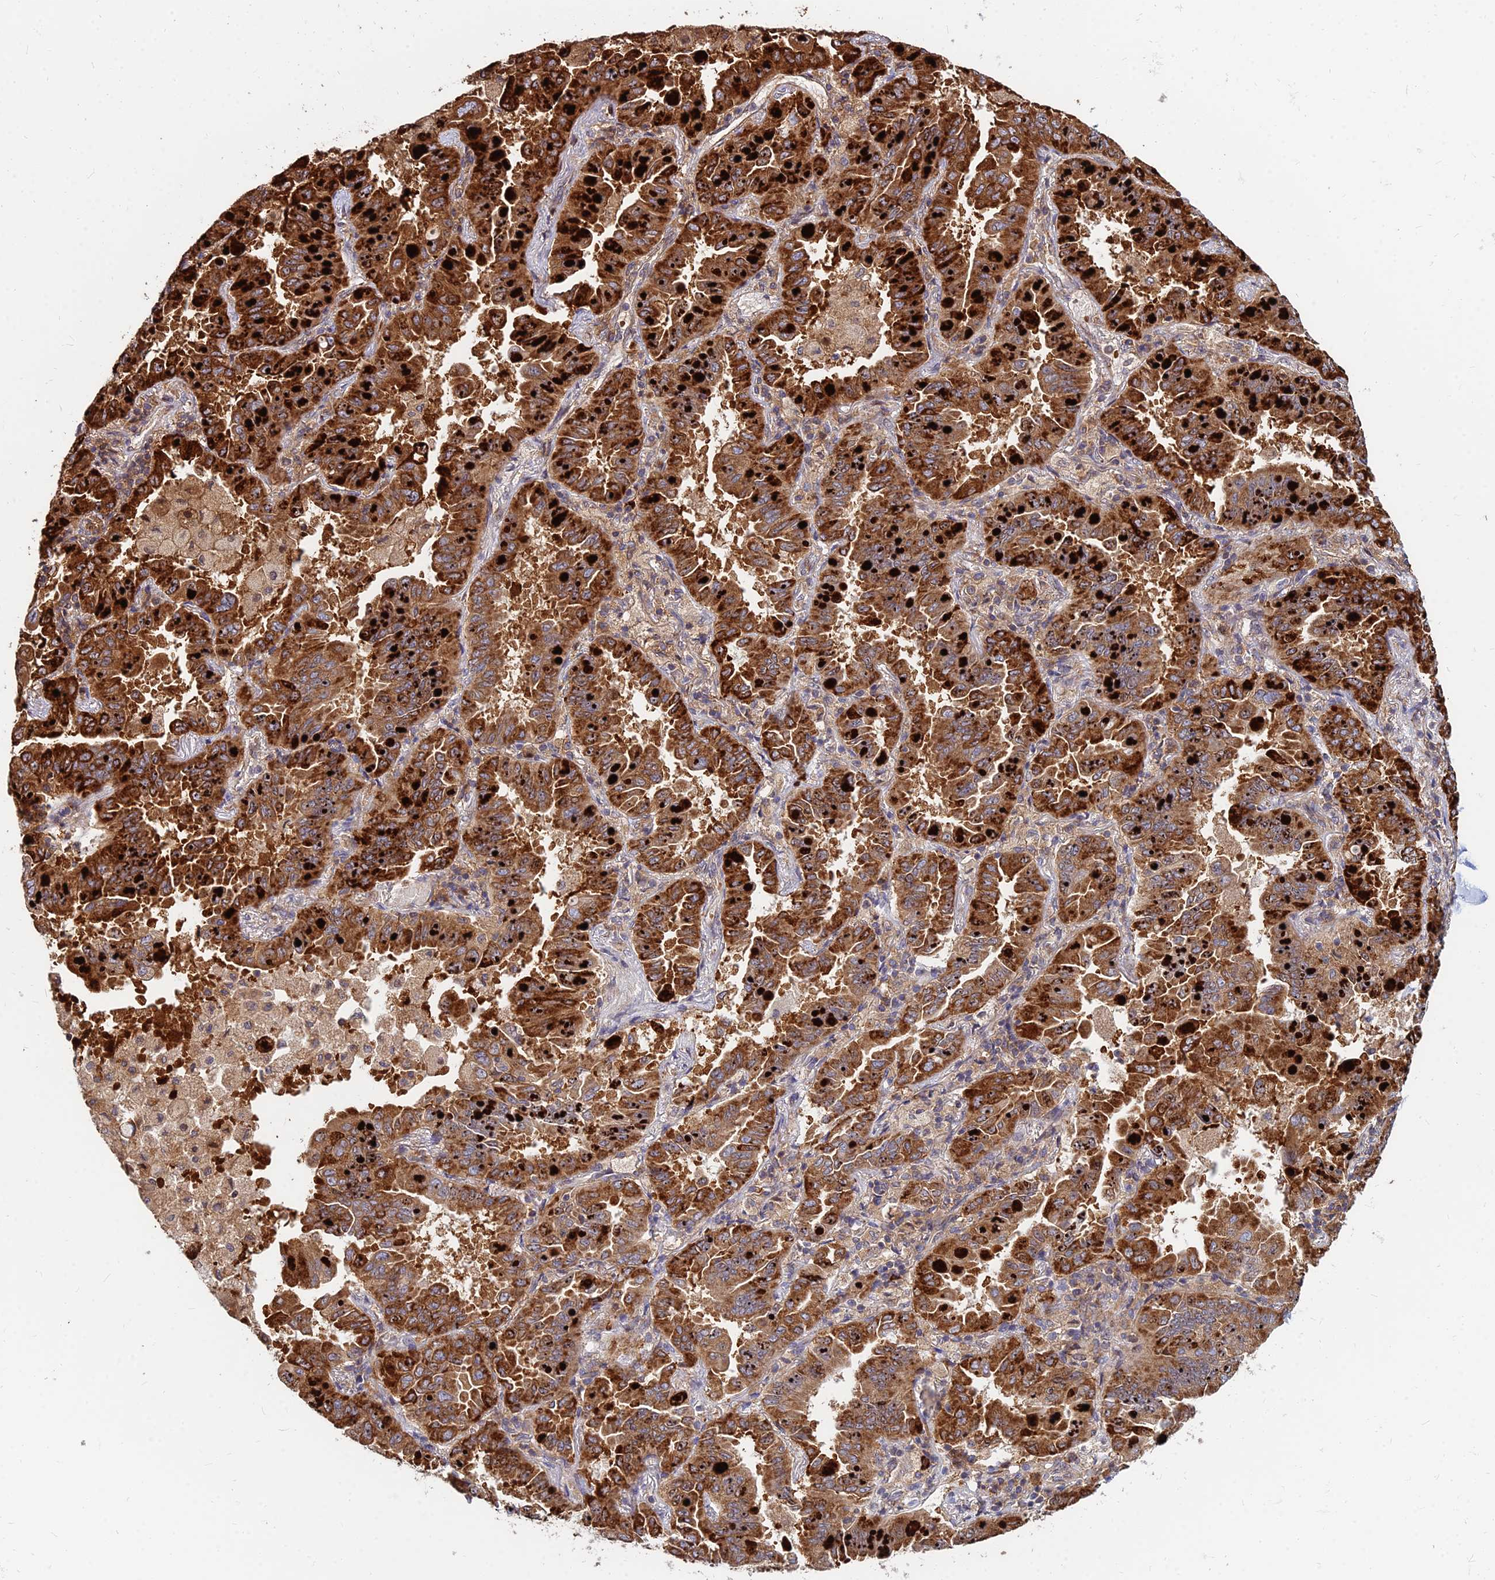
{"staining": {"intensity": "strong", "quantity": ">75%", "location": "cytoplasmic/membranous"}, "tissue": "lung cancer", "cell_type": "Tumor cells", "image_type": "cancer", "snomed": [{"axis": "morphology", "description": "Adenocarcinoma, NOS"}, {"axis": "topography", "description": "Lung"}], "caption": "Lung adenocarcinoma tissue reveals strong cytoplasmic/membranous staining in approximately >75% of tumor cells (brown staining indicates protein expression, while blue staining denotes nuclei).", "gene": "CCT6B", "patient": {"sex": "male", "age": 64}}